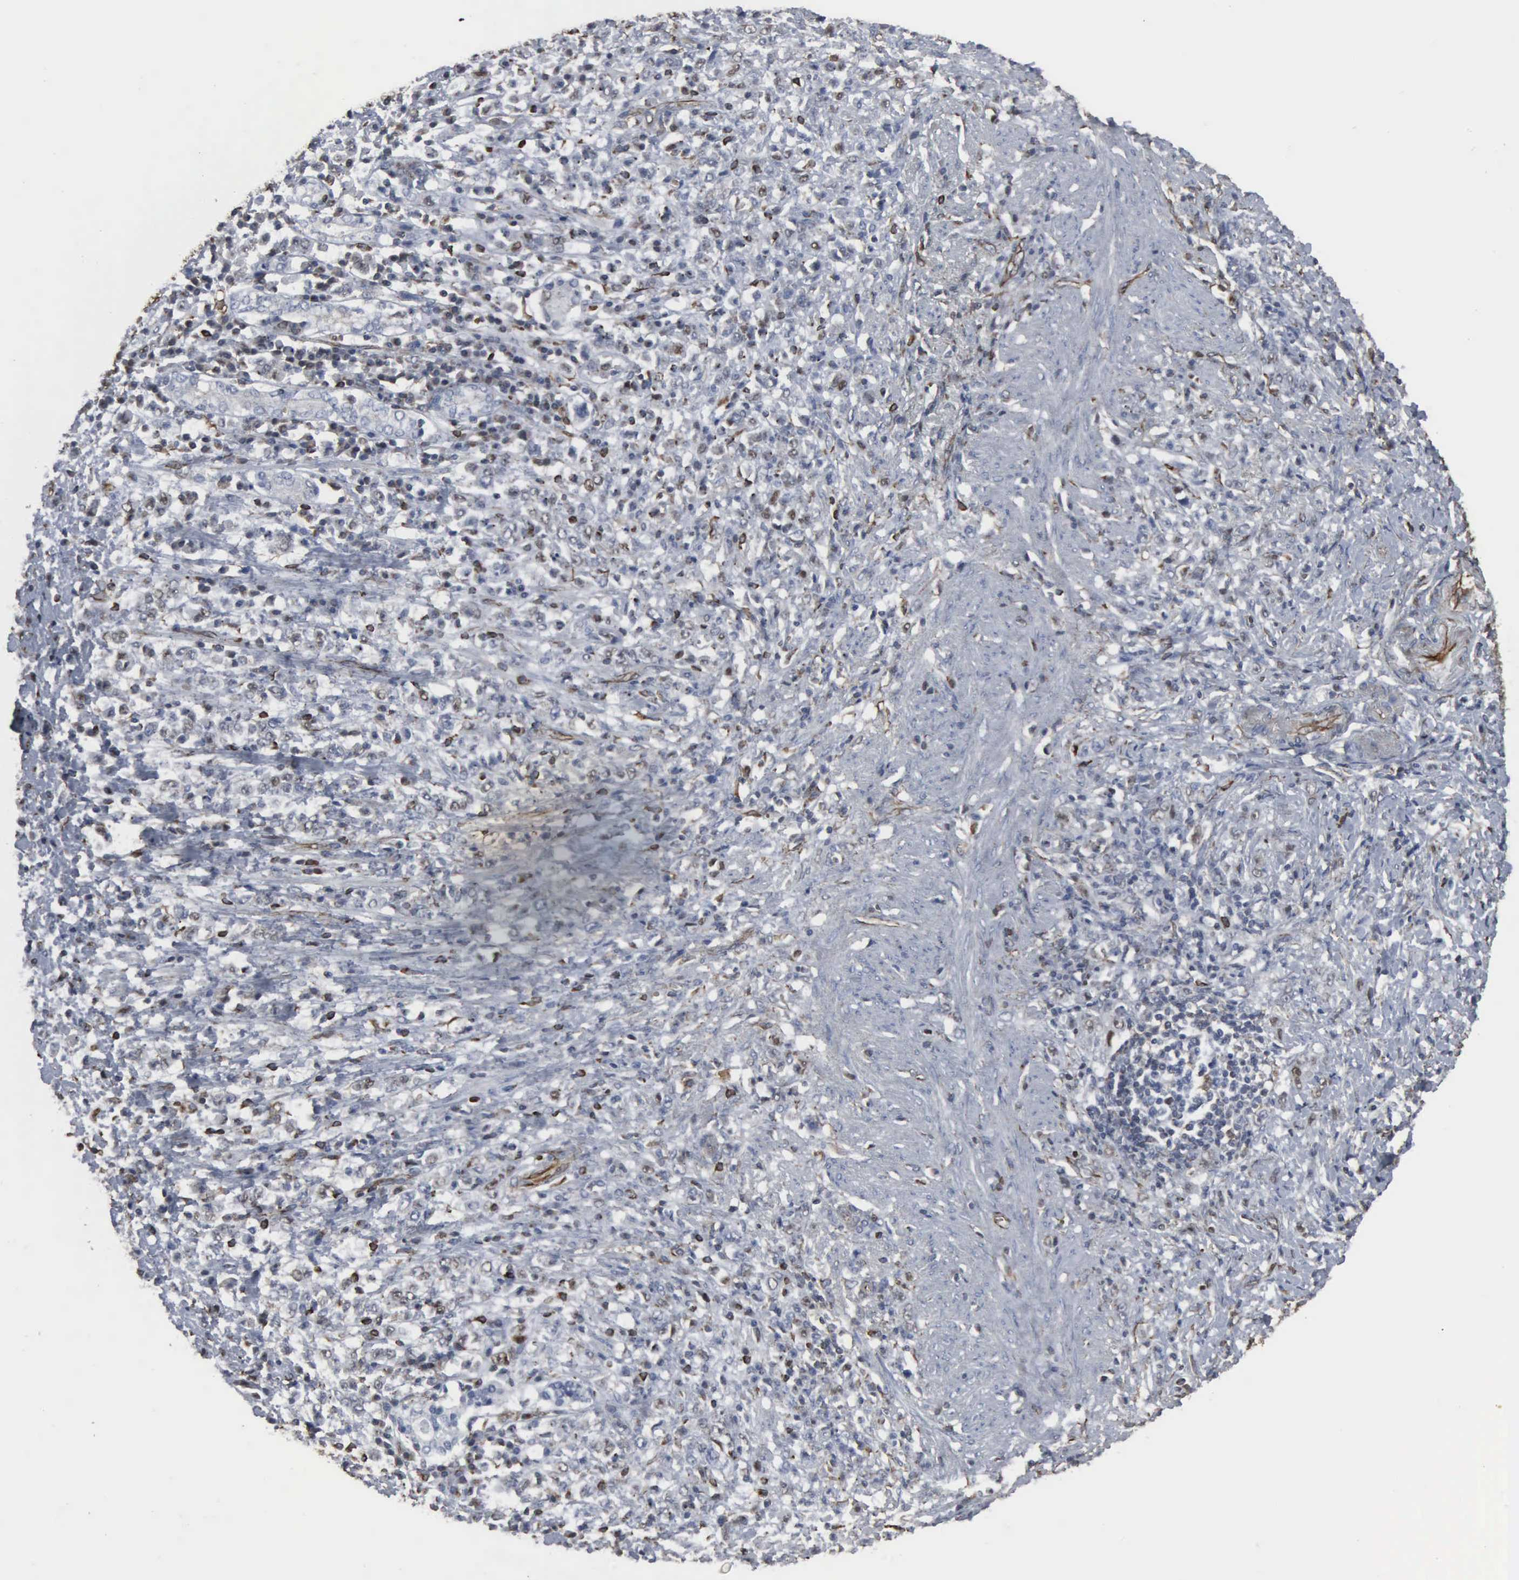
{"staining": {"intensity": "negative", "quantity": "none", "location": "none"}, "tissue": "stomach cancer", "cell_type": "Tumor cells", "image_type": "cancer", "snomed": [{"axis": "morphology", "description": "Adenocarcinoma, NOS"}, {"axis": "topography", "description": "Stomach, lower"}], "caption": "High magnification brightfield microscopy of adenocarcinoma (stomach) stained with DAB (3,3'-diaminobenzidine) (brown) and counterstained with hematoxylin (blue): tumor cells show no significant positivity.", "gene": "CCNE1", "patient": {"sex": "male", "age": 88}}